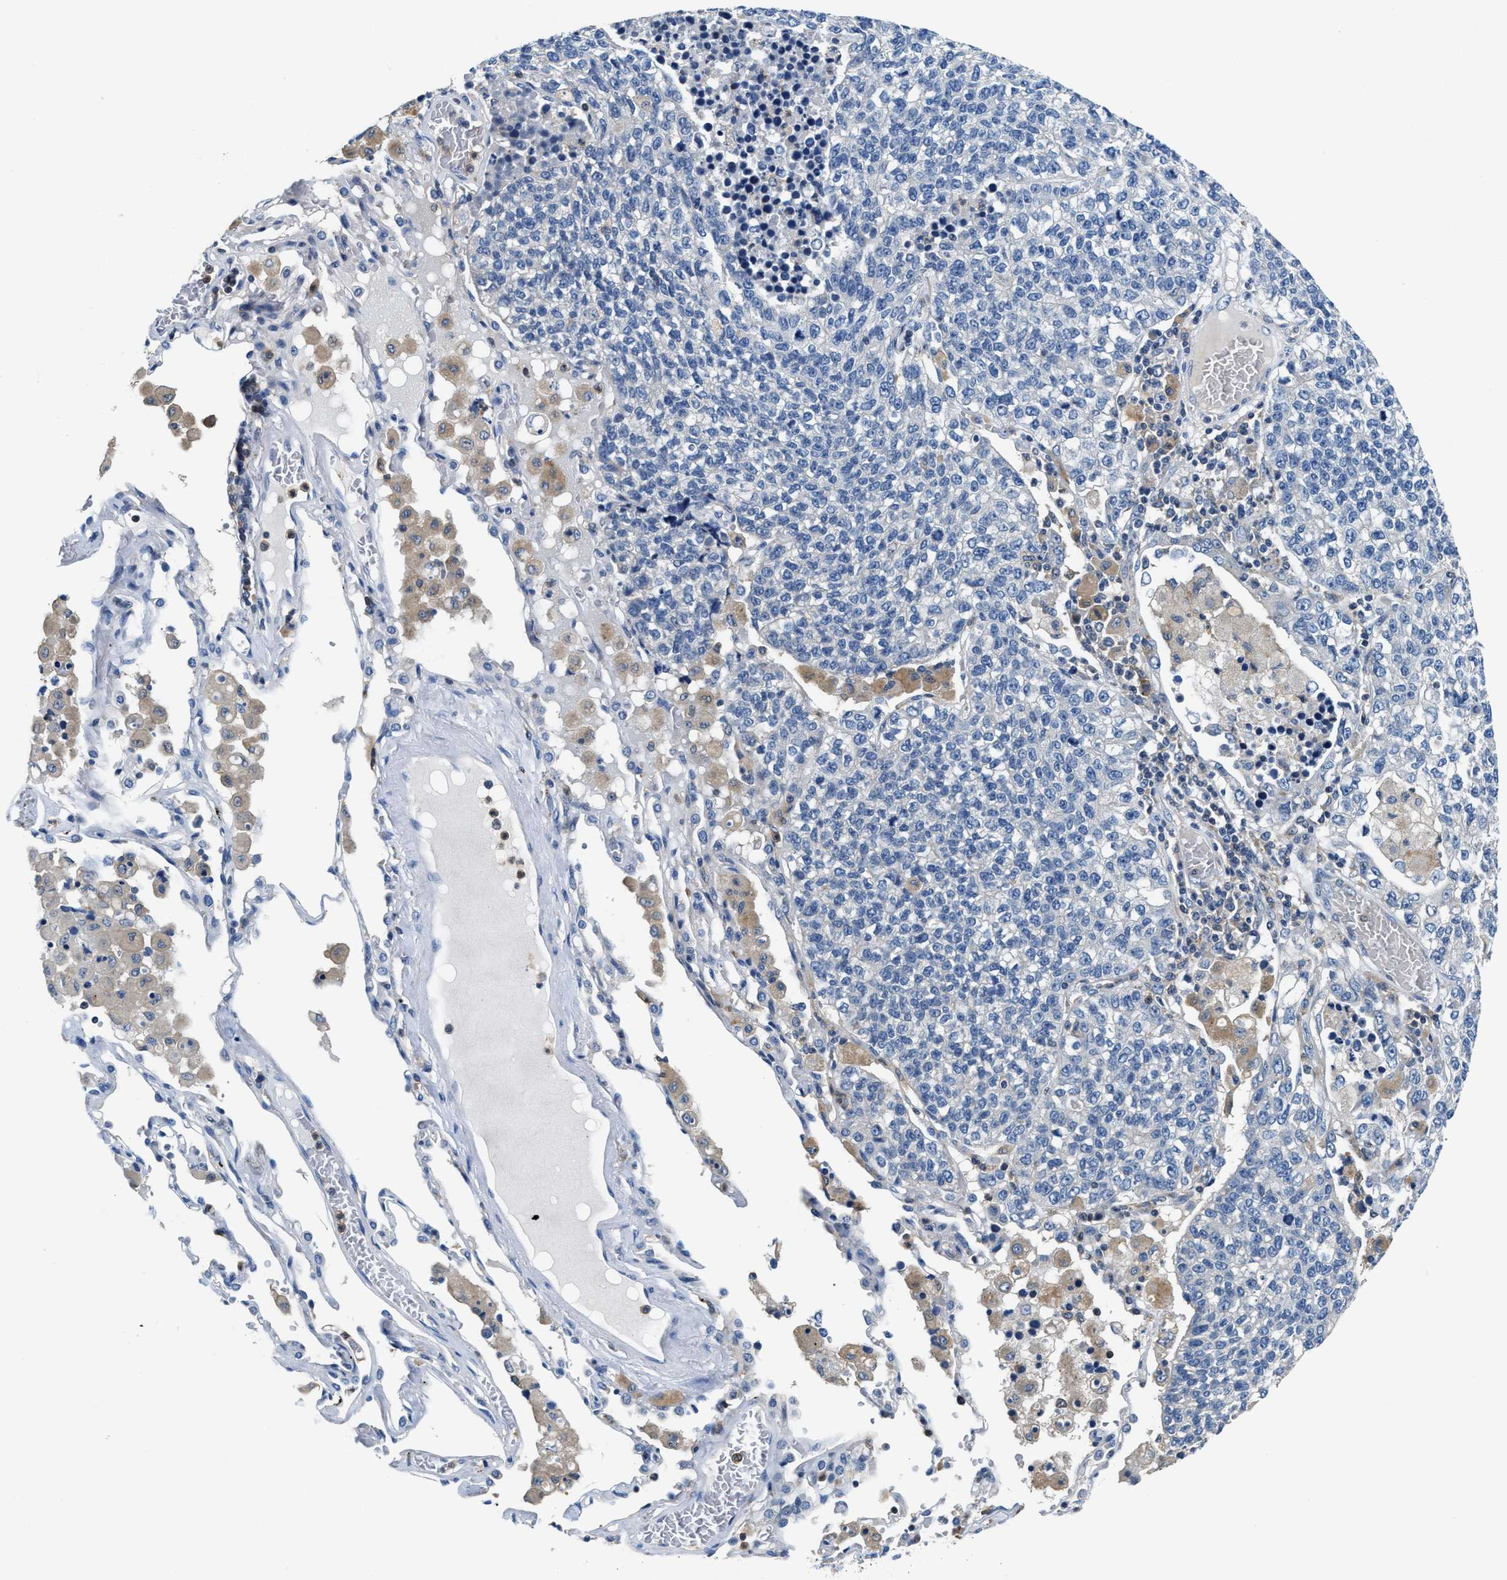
{"staining": {"intensity": "negative", "quantity": "none", "location": "none"}, "tissue": "lung cancer", "cell_type": "Tumor cells", "image_type": "cancer", "snomed": [{"axis": "morphology", "description": "Adenocarcinoma, NOS"}, {"axis": "topography", "description": "Lung"}], "caption": "Tumor cells show no significant expression in lung cancer.", "gene": "OSTF1", "patient": {"sex": "male", "age": 49}}